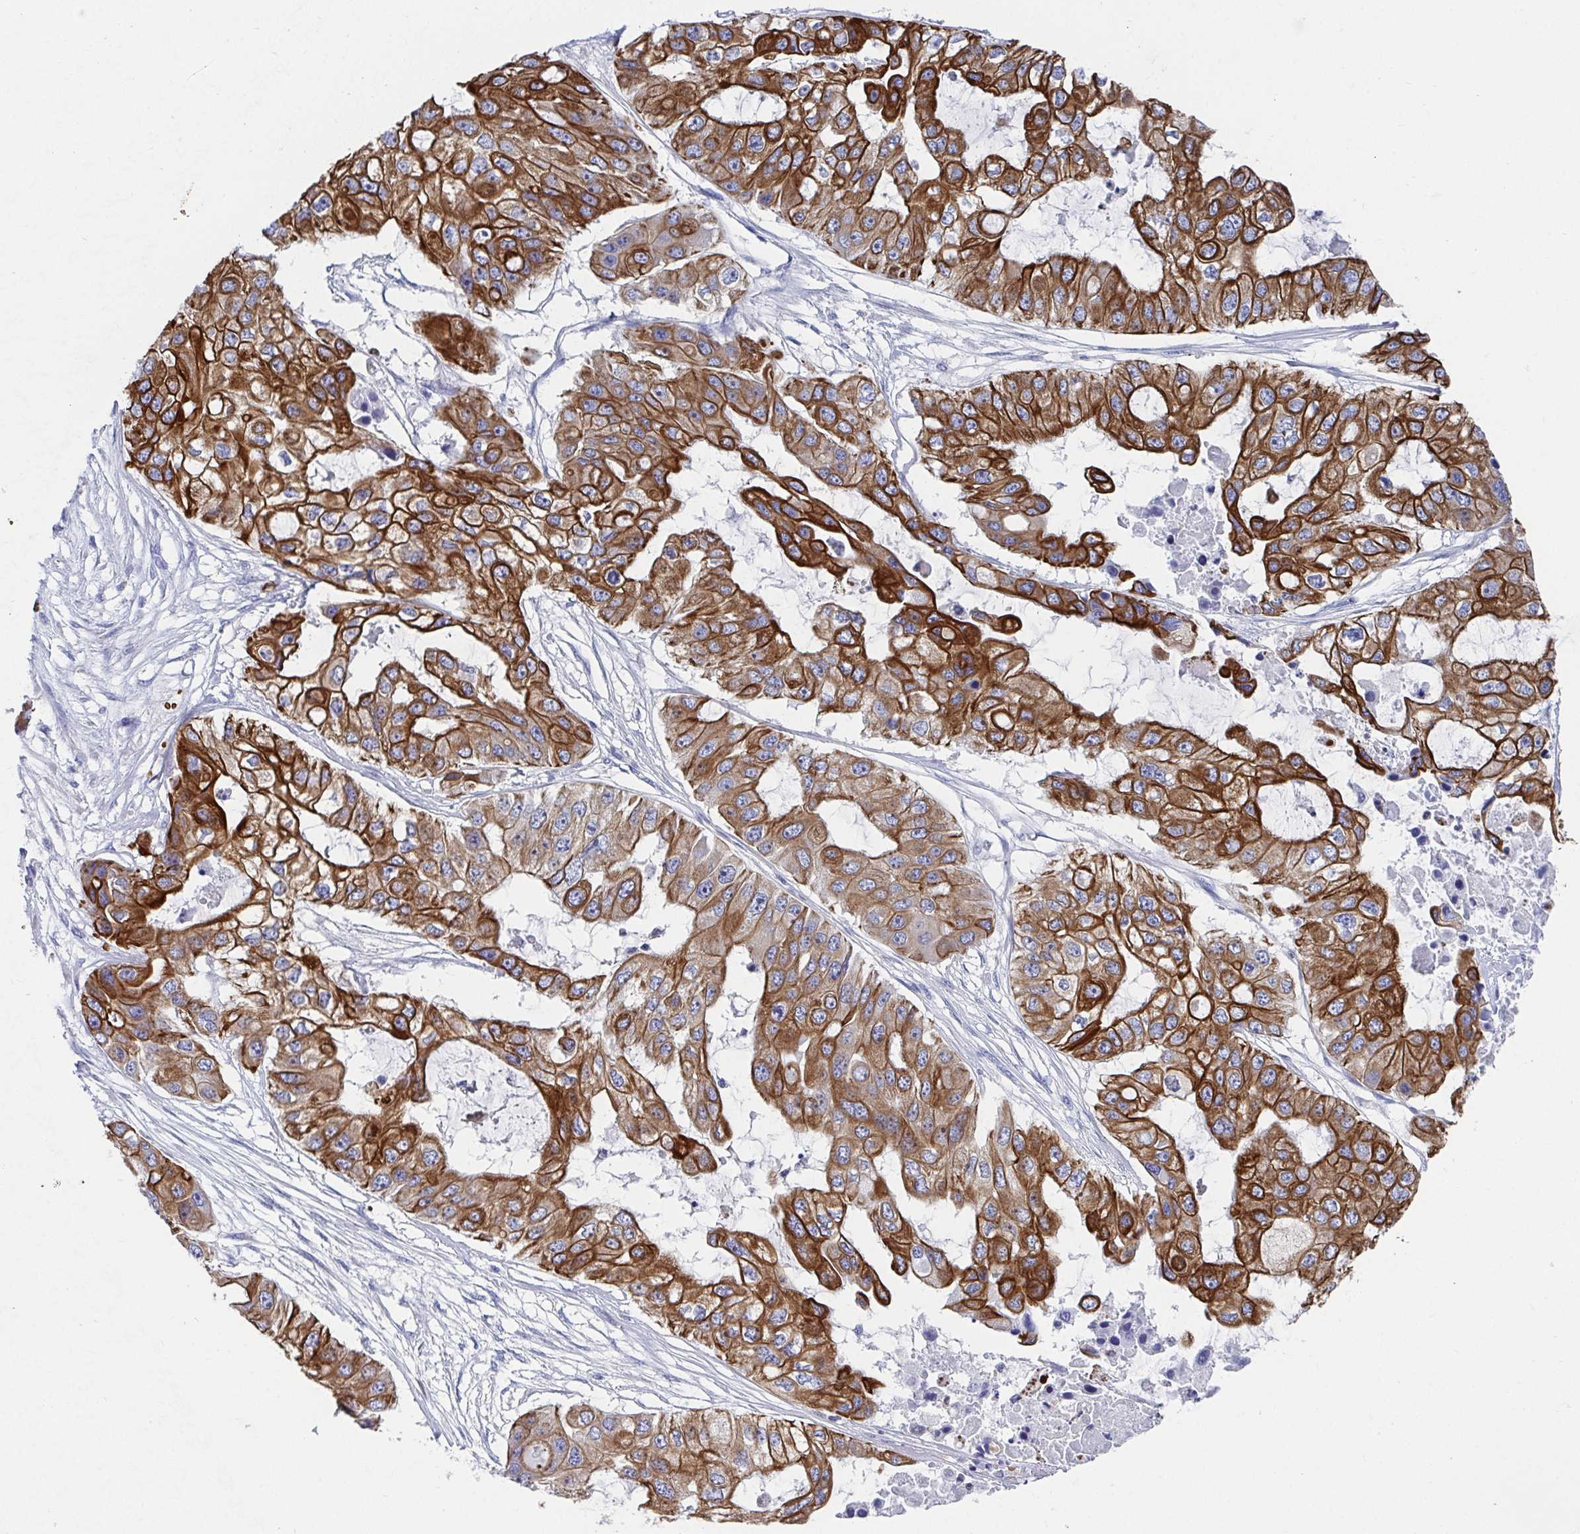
{"staining": {"intensity": "strong", "quantity": ">75%", "location": "cytoplasmic/membranous"}, "tissue": "ovarian cancer", "cell_type": "Tumor cells", "image_type": "cancer", "snomed": [{"axis": "morphology", "description": "Cystadenocarcinoma, serous, NOS"}, {"axis": "topography", "description": "Ovary"}], "caption": "A high amount of strong cytoplasmic/membranous expression is seen in approximately >75% of tumor cells in ovarian serous cystadenocarcinoma tissue. (brown staining indicates protein expression, while blue staining denotes nuclei).", "gene": "CLDN8", "patient": {"sex": "female", "age": 56}}